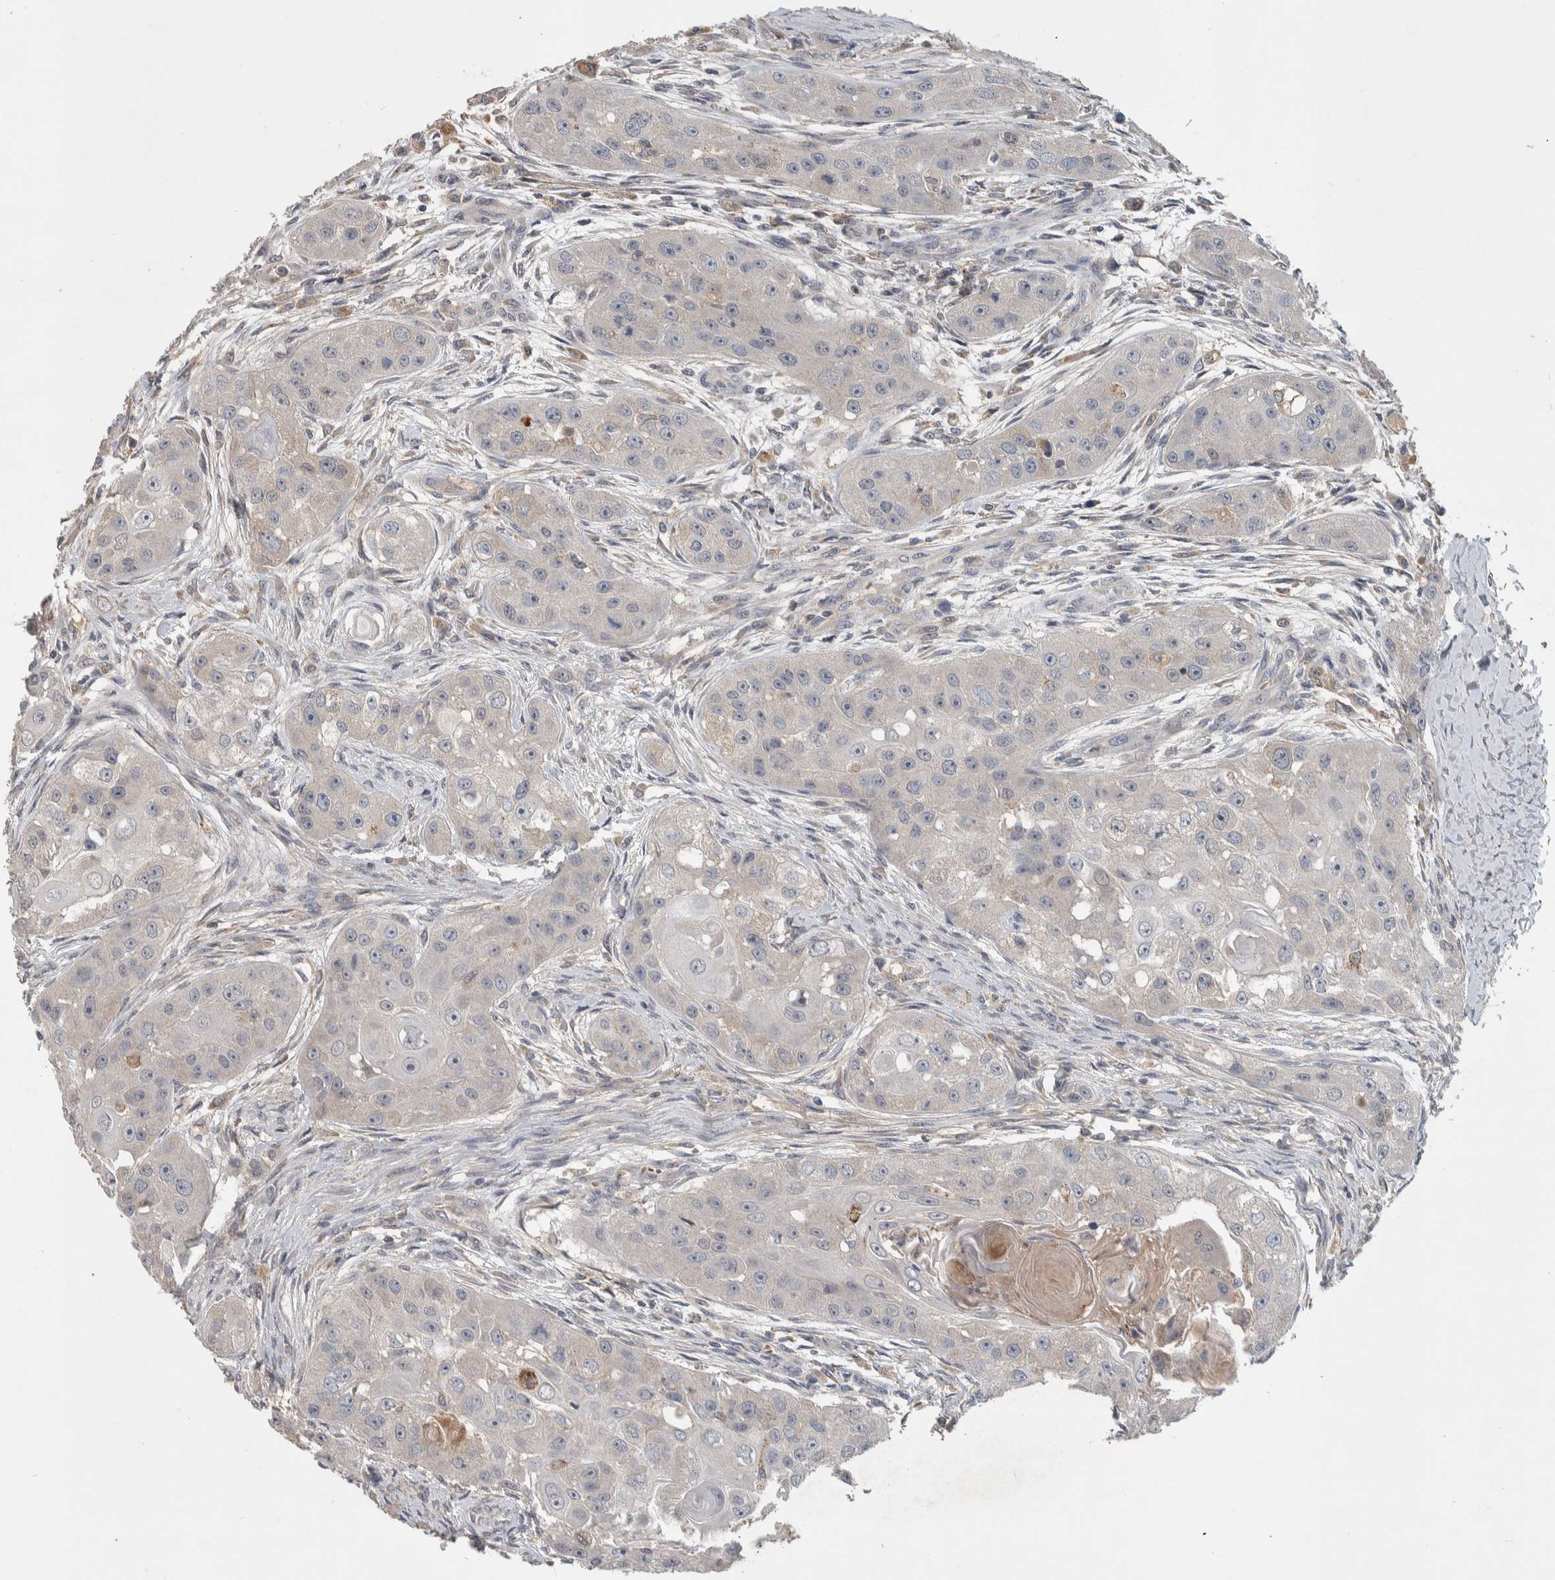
{"staining": {"intensity": "negative", "quantity": "none", "location": "none"}, "tissue": "head and neck cancer", "cell_type": "Tumor cells", "image_type": "cancer", "snomed": [{"axis": "morphology", "description": "Normal tissue, NOS"}, {"axis": "morphology", "description": "Squamous cell carcinoma, NOS"}, {"axis": "topography", "description": "Skeletal muscle"}, {"axis": "topography", "description": "Head-Neck"}], "caption": "Protein analysis of head and neck cancer (squamous cell carcinoma) displays no significant positivity in tumor cells.", "gene": "CHRM3", "patient": {"sex": "male", "age": 51}}